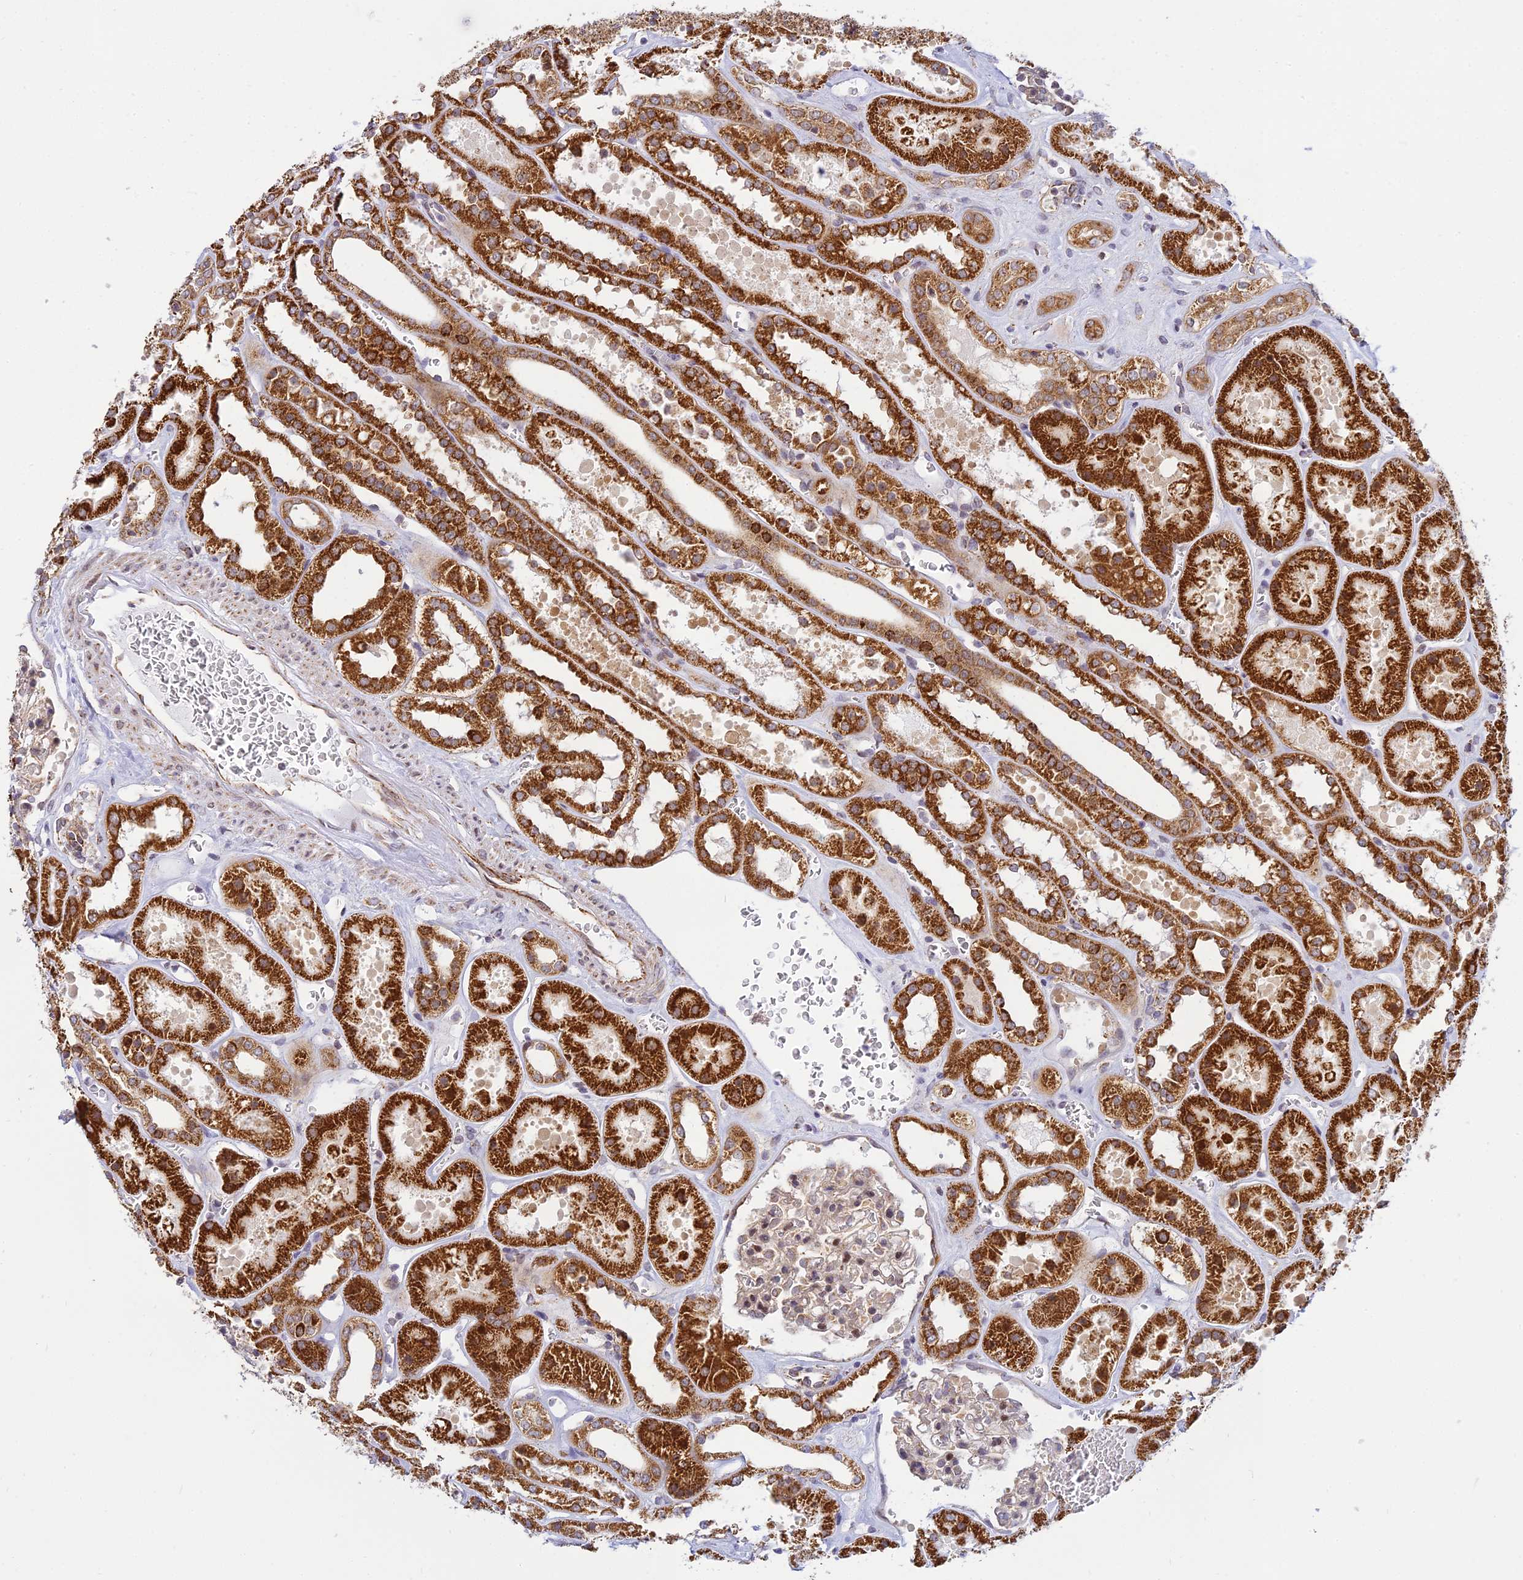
{"staining": {"intensity": "moderate", "quantity": "<25%", "location": "cytoplasmic/membranous"}, "tissue": "kidney", "cell_type": "Cells in glomeruli", "image_type": "normal", "snomed": [{"axis": "morphology", "description": "Normal tissue, NOS"}, {"axis": "topography", "description": "Kidney"}], "caption": "Protein staining of benign kidney displays moderate cytoplasmic/membranous staining in about <25% of cells in glomeruli. (Brightfield microscopy of DAB IHC at high magnification).", "gene": "HOOK2", "patient": {"sex": "female", "age": 41}}